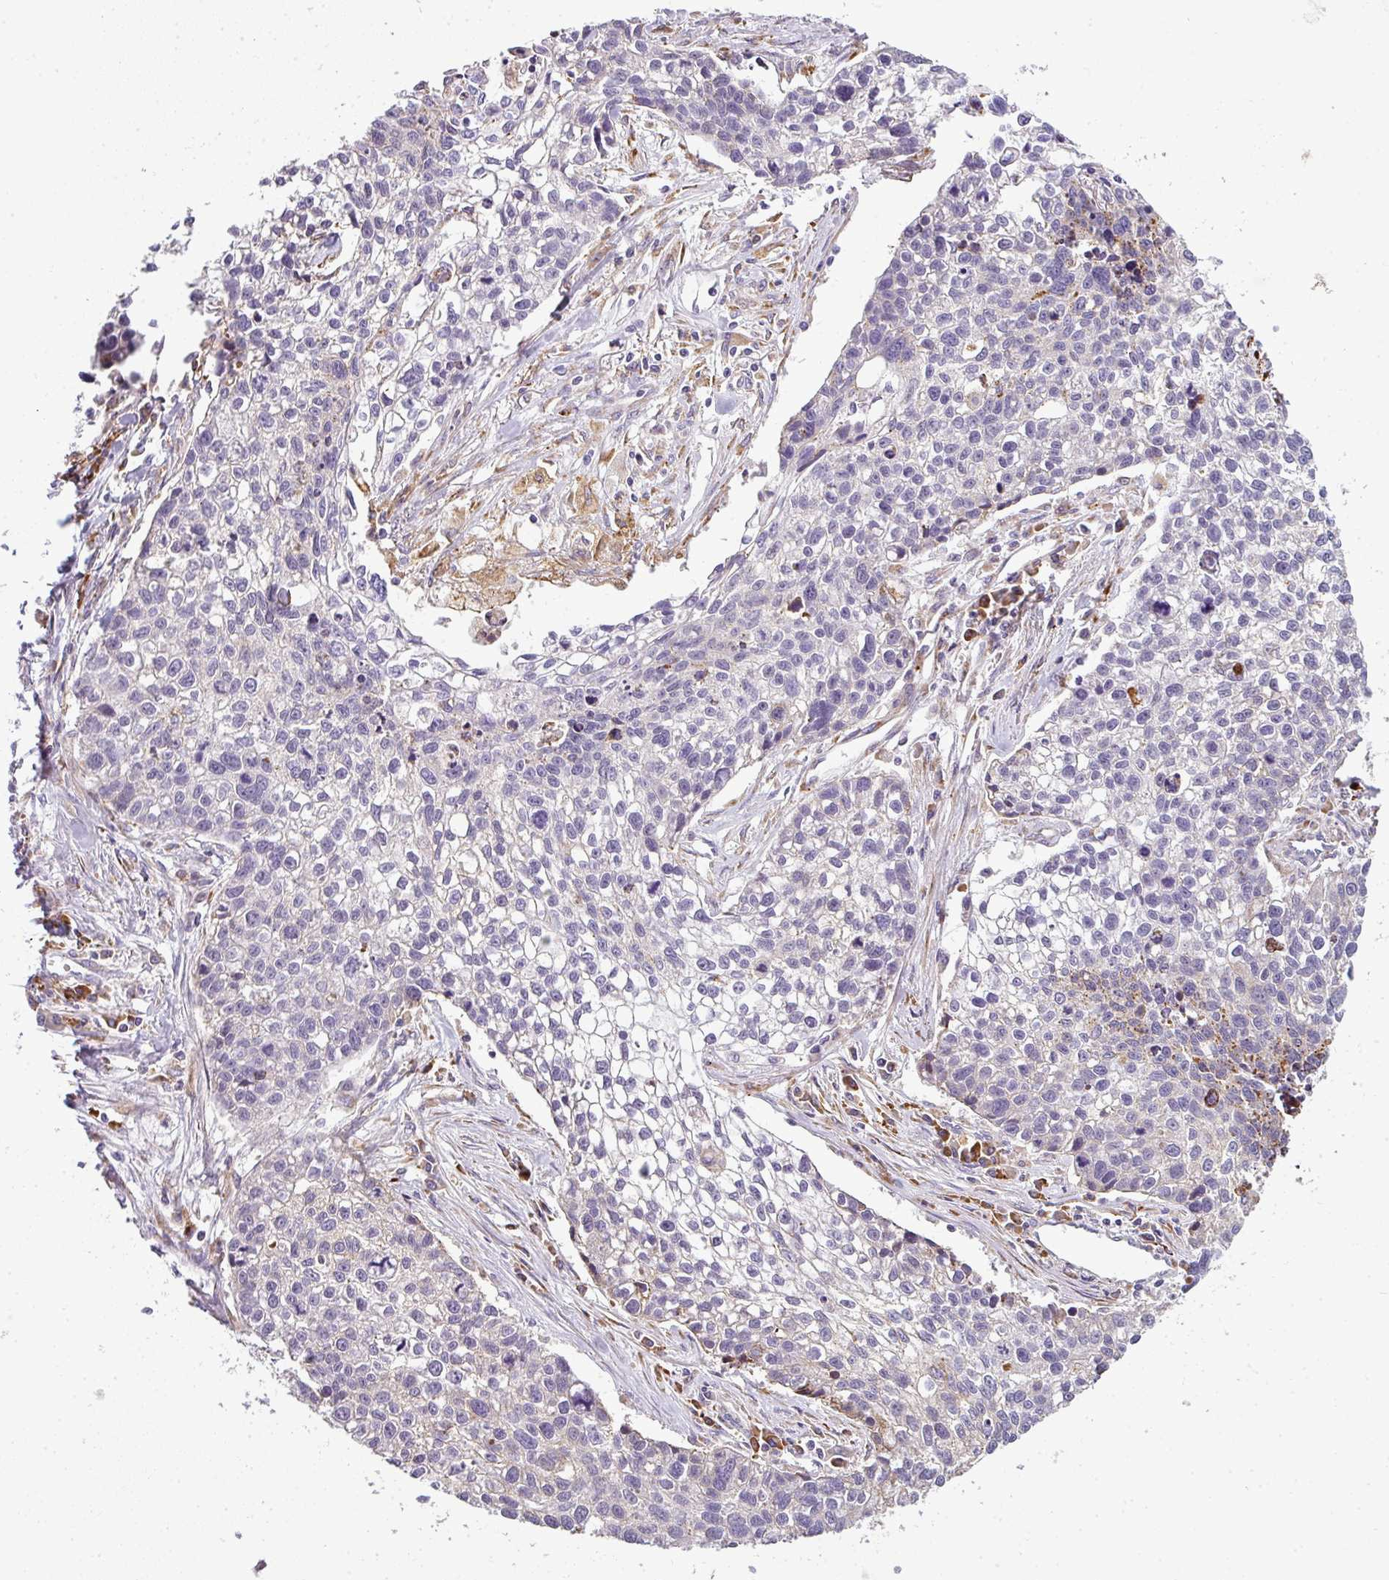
{"staining": {"intensity": "negative", "quantity": "none", "location": "none"}, "tissue": "lung cancer", "cell_type": "Tumor cells", "image_type": "cancer", "snomed": [{"axis": "morphology", "description": "Squamous cell carcinoma, NOS"}, {"axis": "topography", "description": "Lung"}], "caption": "Protein analysis of lung squamous cell carcinoma exhibits no significant positivity in tumor cells. (IHC, brightfield microscopy, high magnification).", "gene": "ANKRD18A", "patient": {"sex": "male", "age": 74}}